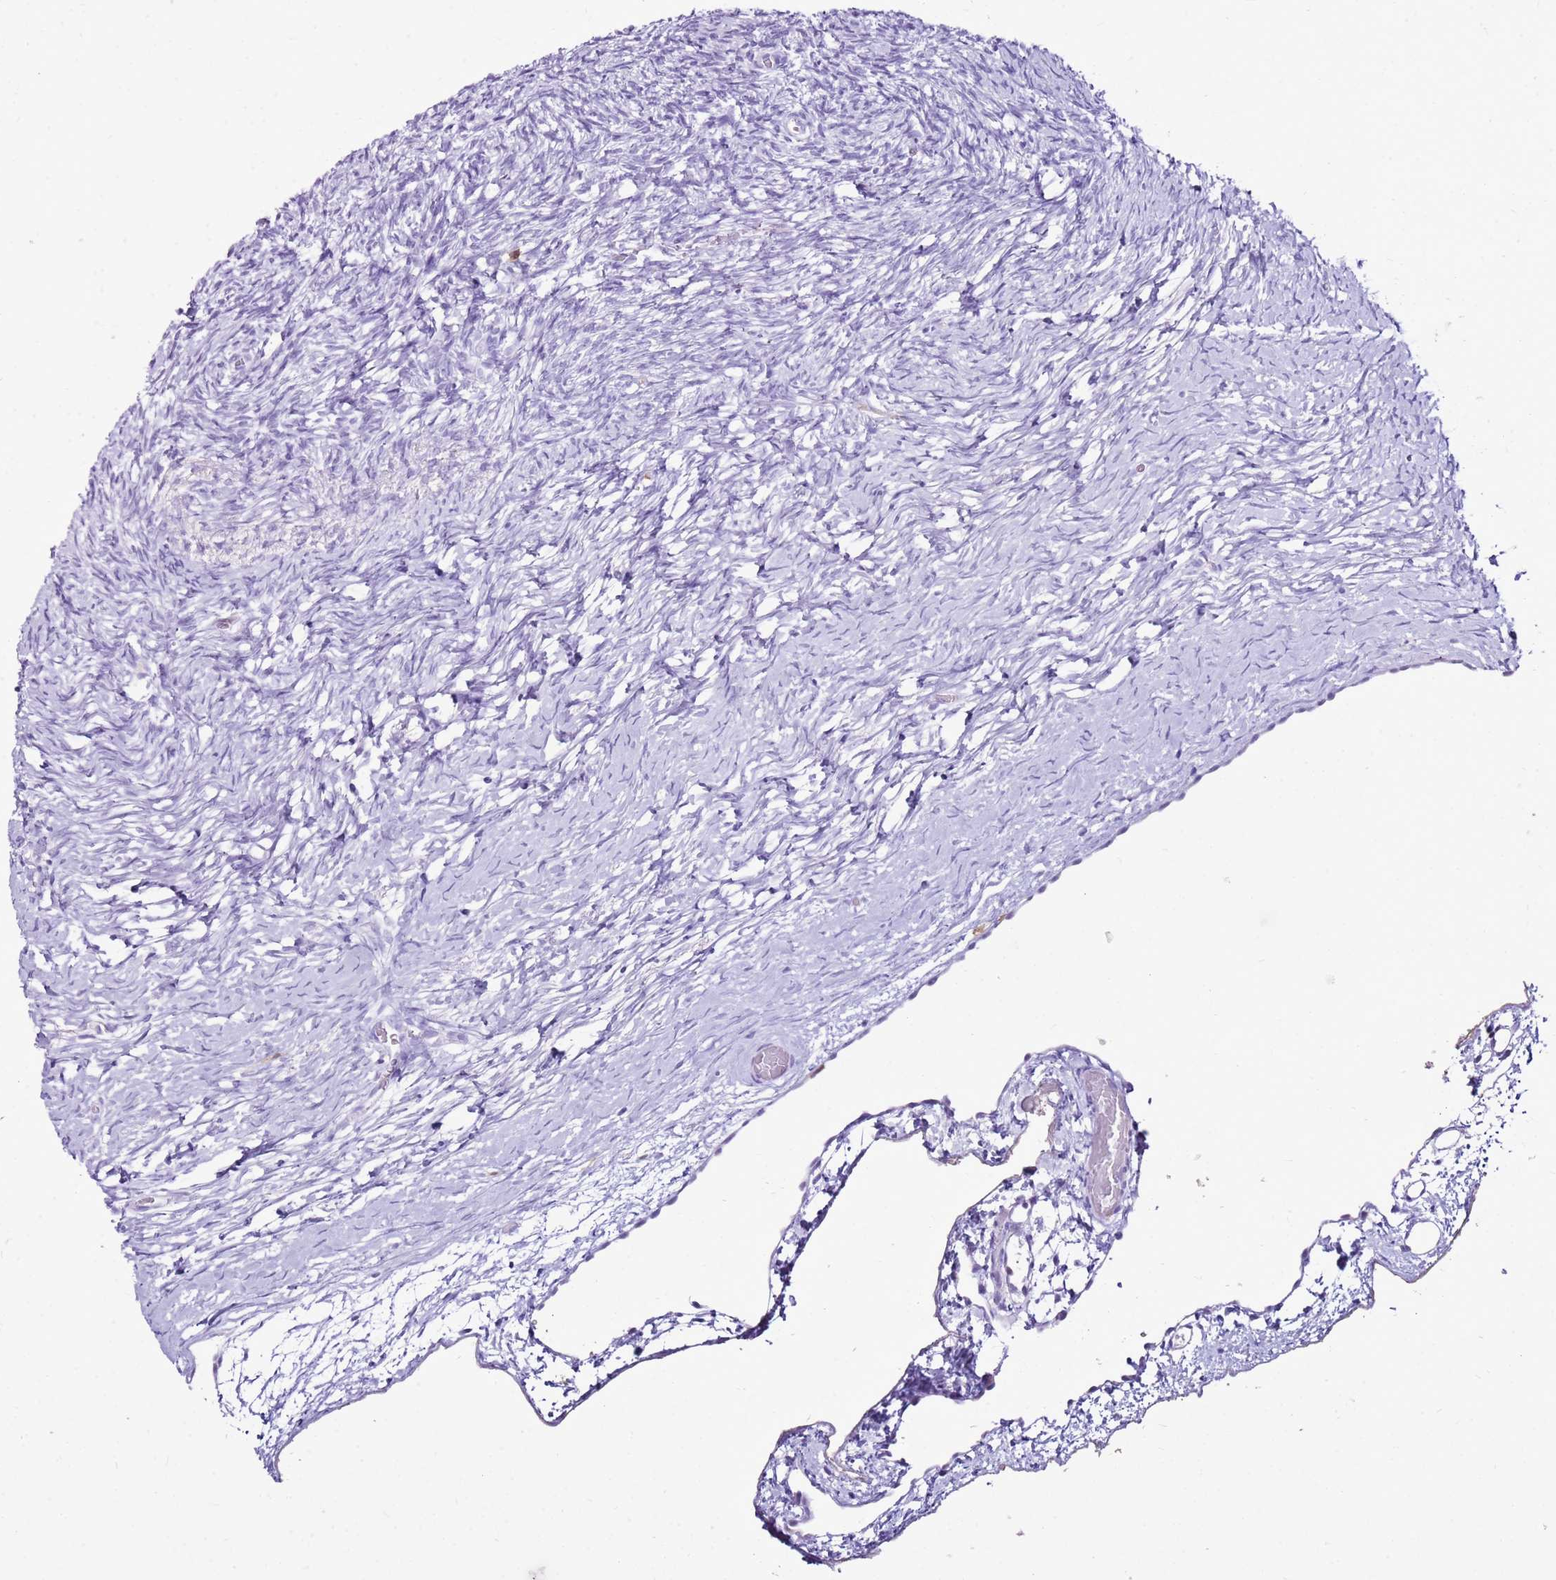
{"staining": {"intensity": "negative", "quantity": "none", "location": "none"}, "tissue": "ovary", "cell_type": "Follicle cells", "image_type": "normal", "snomed": [{"axis": "morphology", "description": "Normal tissue, NOS"}, {"axis": "topography", "description": "Ovary"}], "caption": "A high-resolution micrograph shows IHC staining of unremarkable ovary, which demonstrates no significant staining in follicle cells.", "gene": "SPC25", "patient": {"sex": "female", "age": 39}}